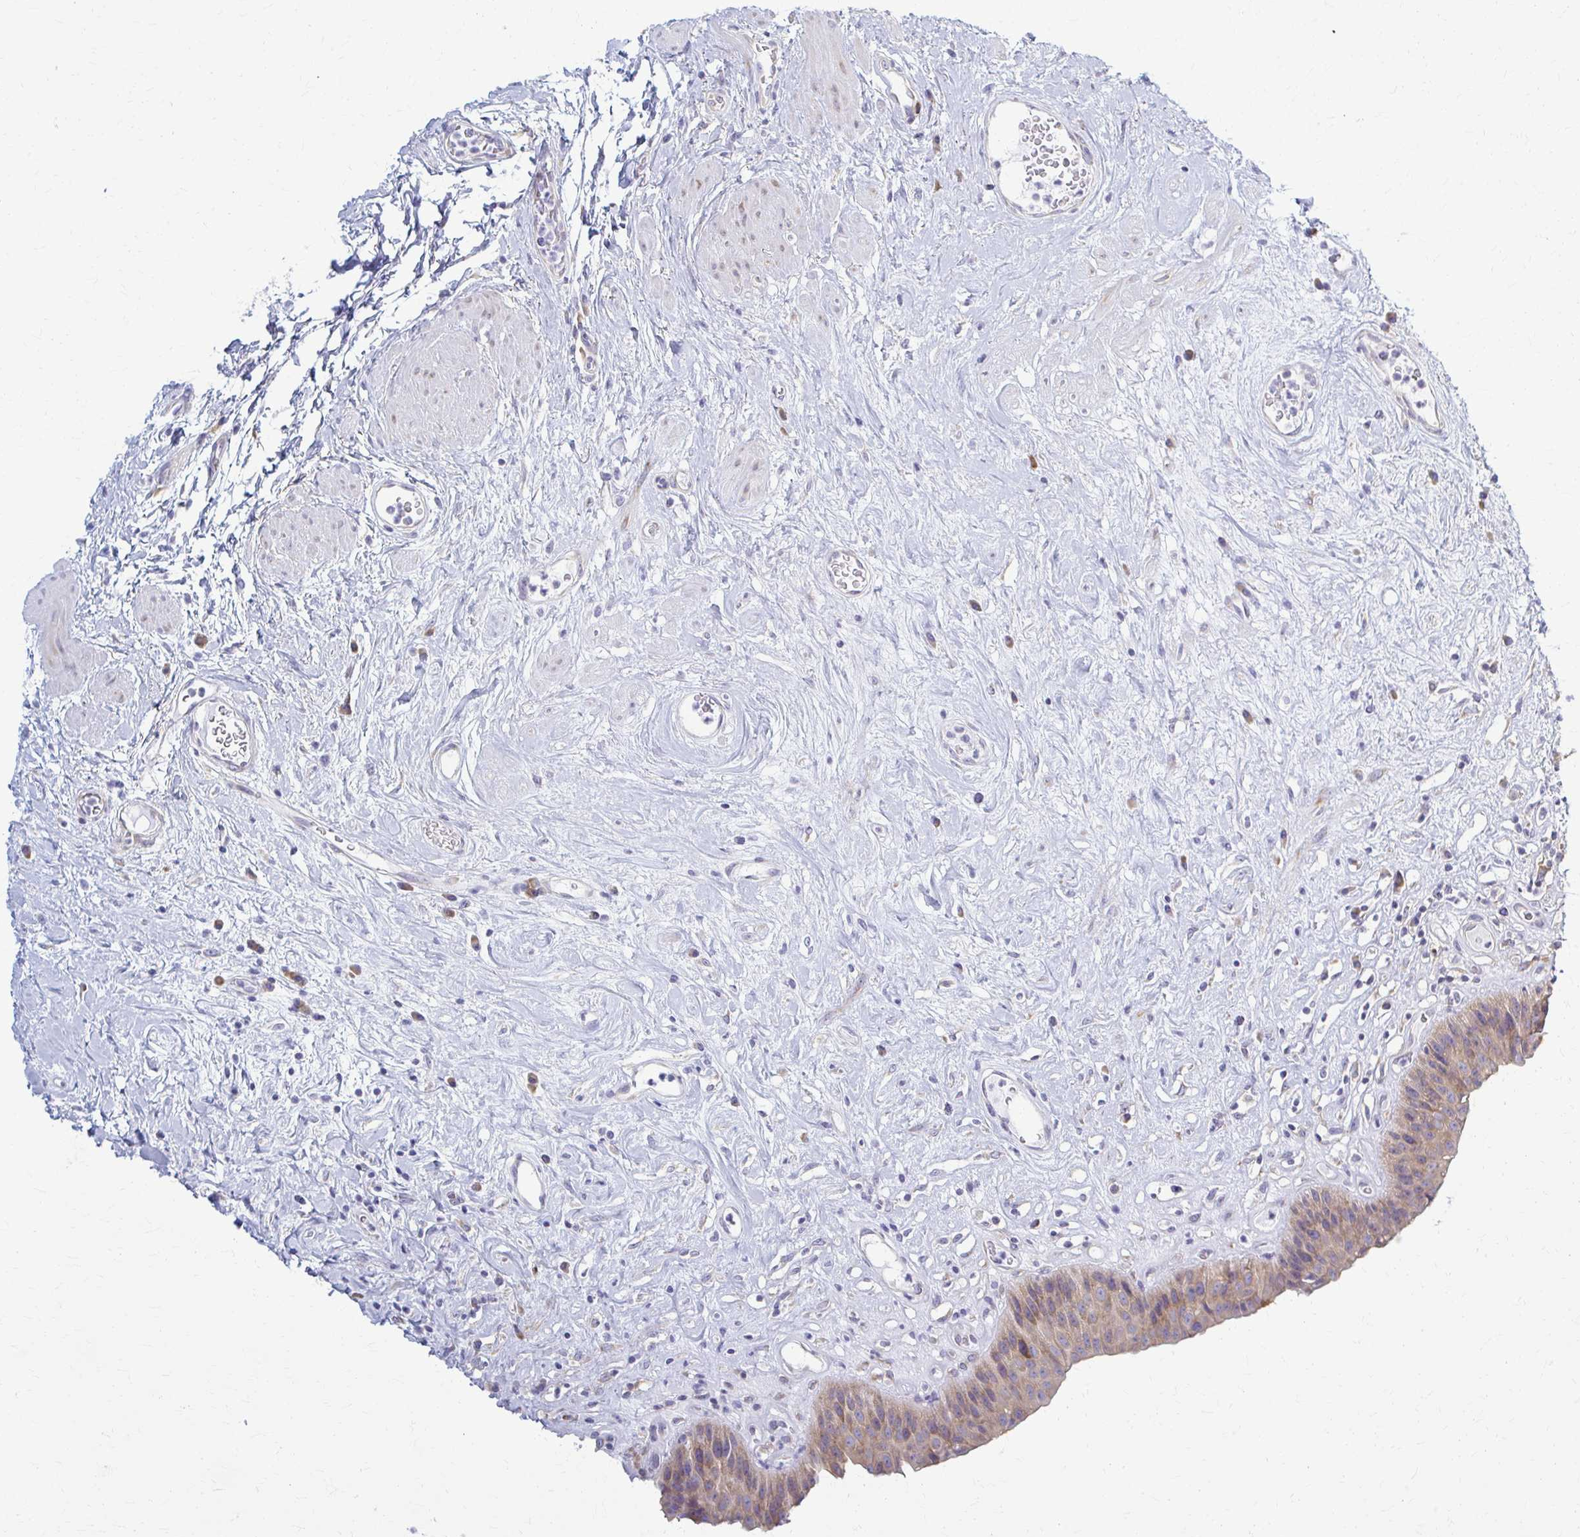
{"staining": {"intensity": "moderate", "quantity": "25%-75%", "location": "cytoplasmic/membranous"}, "tissue": "urinary bladder", "cell_type": "Urothelial cells", "image_type": "normal", "snomed": [{"axis": "morphology", "description": "Normal tissue, NOS"}, {"axis": "topography", "description": "Urinary bladder"}], "caption": "The micrograph reveals a brown stain indicating the presence of a protein in the cytoplasmic/membranous of urothelial cells in urinary bladder. (DAB (3,3'-diaminobenzidine) = brown stain, brightfield microscopy at high magnification).", "gene": "PRKRA", "patient": {"sex": "female", "age": 56}}